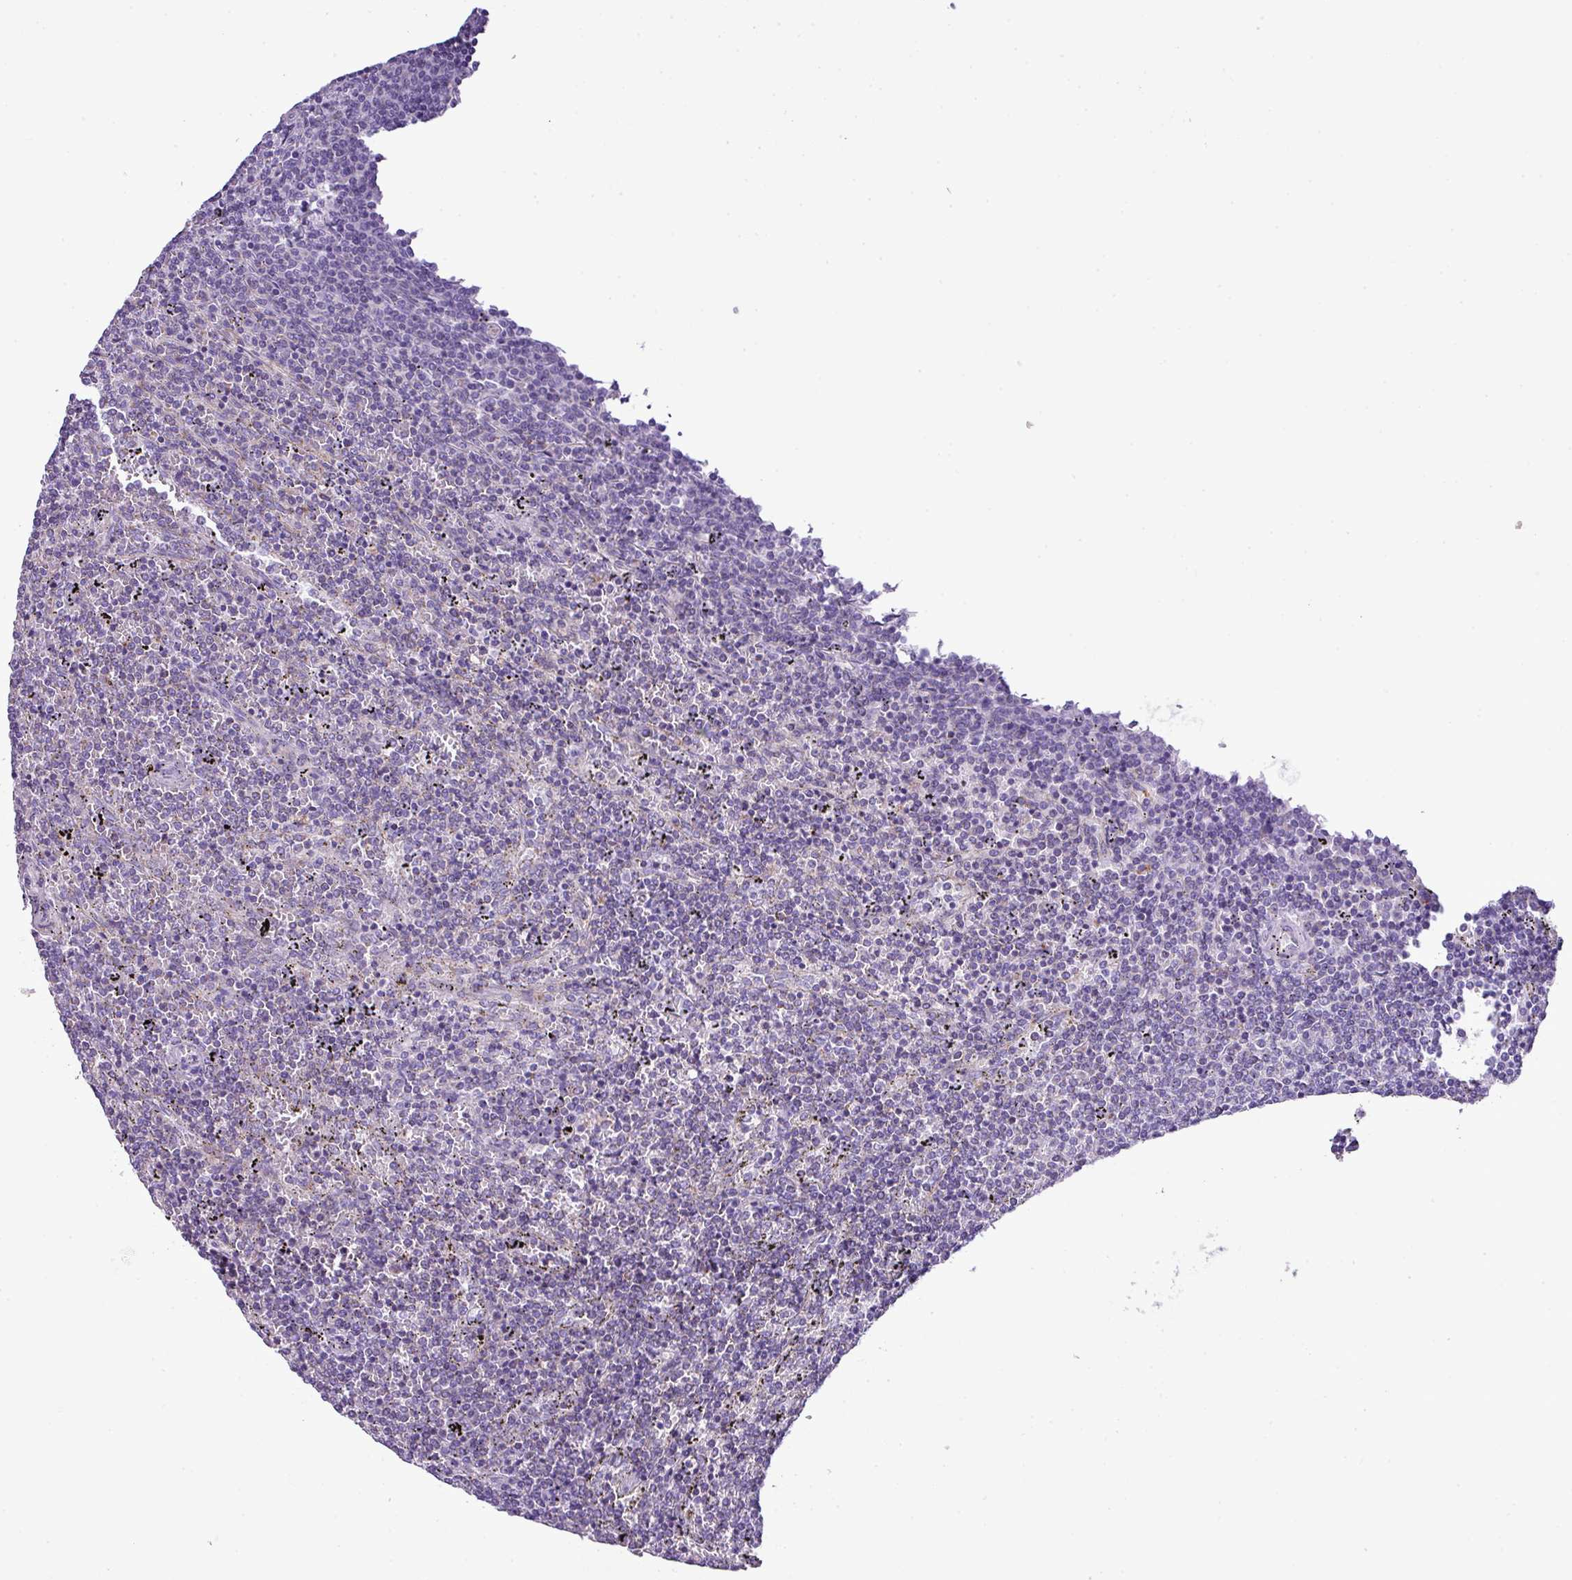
{"staining": {"intensity": "negative", "quantity": "none", "location": "none"}, "tissue": "lymphoma", "cell_type": "Tumor cells", "image_type": "cancer", "snomed": [{"axis": "morphology", "description": "Malignant lymphoma, non-Hodgkin's type, Low grade"}, {"axis": "topography", "description": "Spleen"}], "caption": "Tumor cells are negative for brown protein staining in lymphoma.", "gene": "PGAP4", "patient": {"sex": "female", "age": 50}}